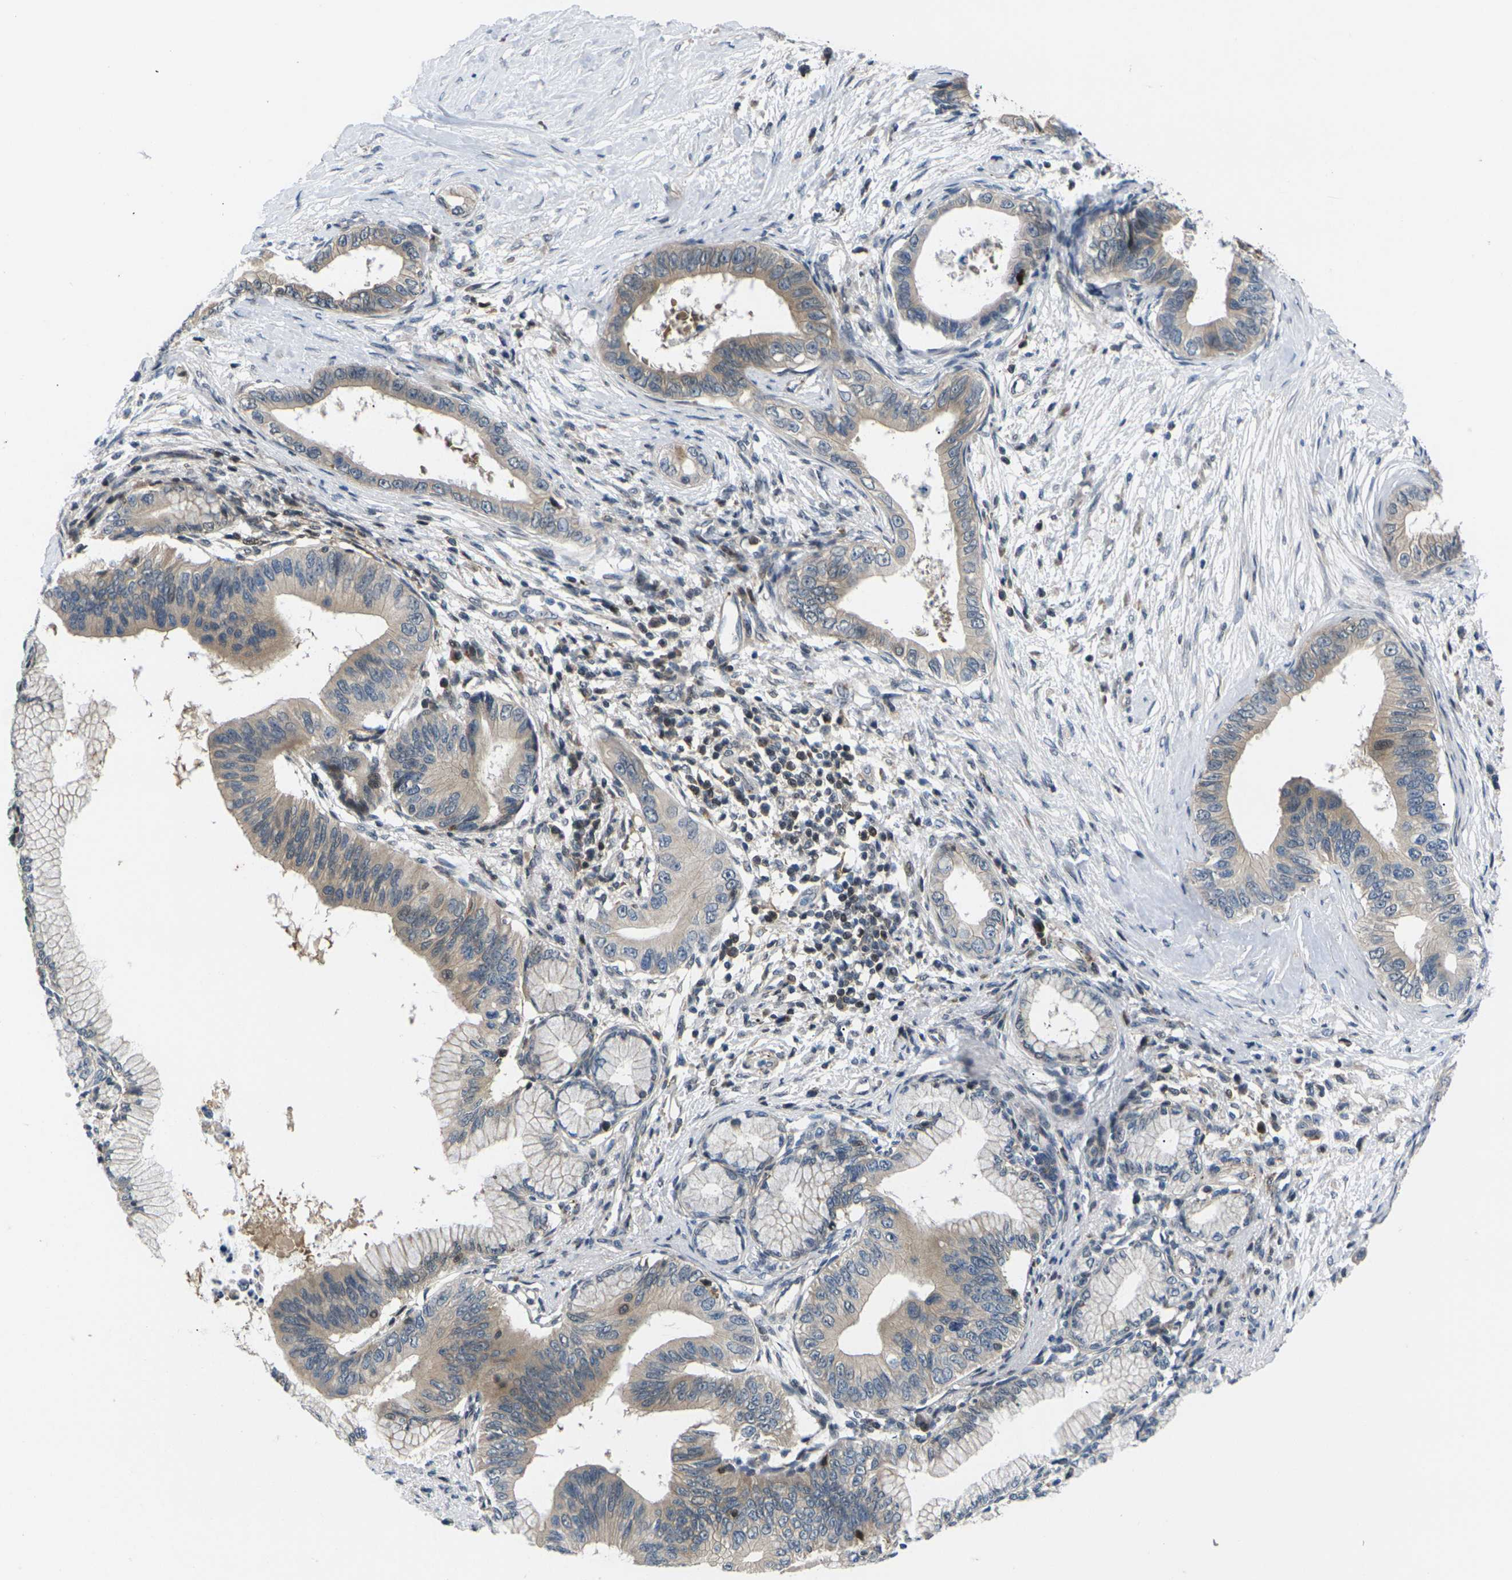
{"staining": {"intensity": "weak", "quantity": ">75%", "location": "cytoplasmic/membranous"}, "tissue": "pancreatic cancer", "cell_type": "Tumor cells", "image_type": "cancer", "snomed": [{"axis": "morphology", "description": "Adenocarcinoma, NOS"}, {"axis": "topography", "description": "Pancreas"}], "caption": "IHC (DAB) staining of human pancreatic cancer (adenocarcinoma) demonstrates weak cytoplasmic/membranous protein expression in about >75% of tumor cells. Using DAB (3,3'-diaminobenzidine) (brown) and hematoxylin (blue) stains, captured at high magnification using brightfield microscopy.", "gene": "RPS6KA3", "patient": {"sex": "male", "age": 77}}